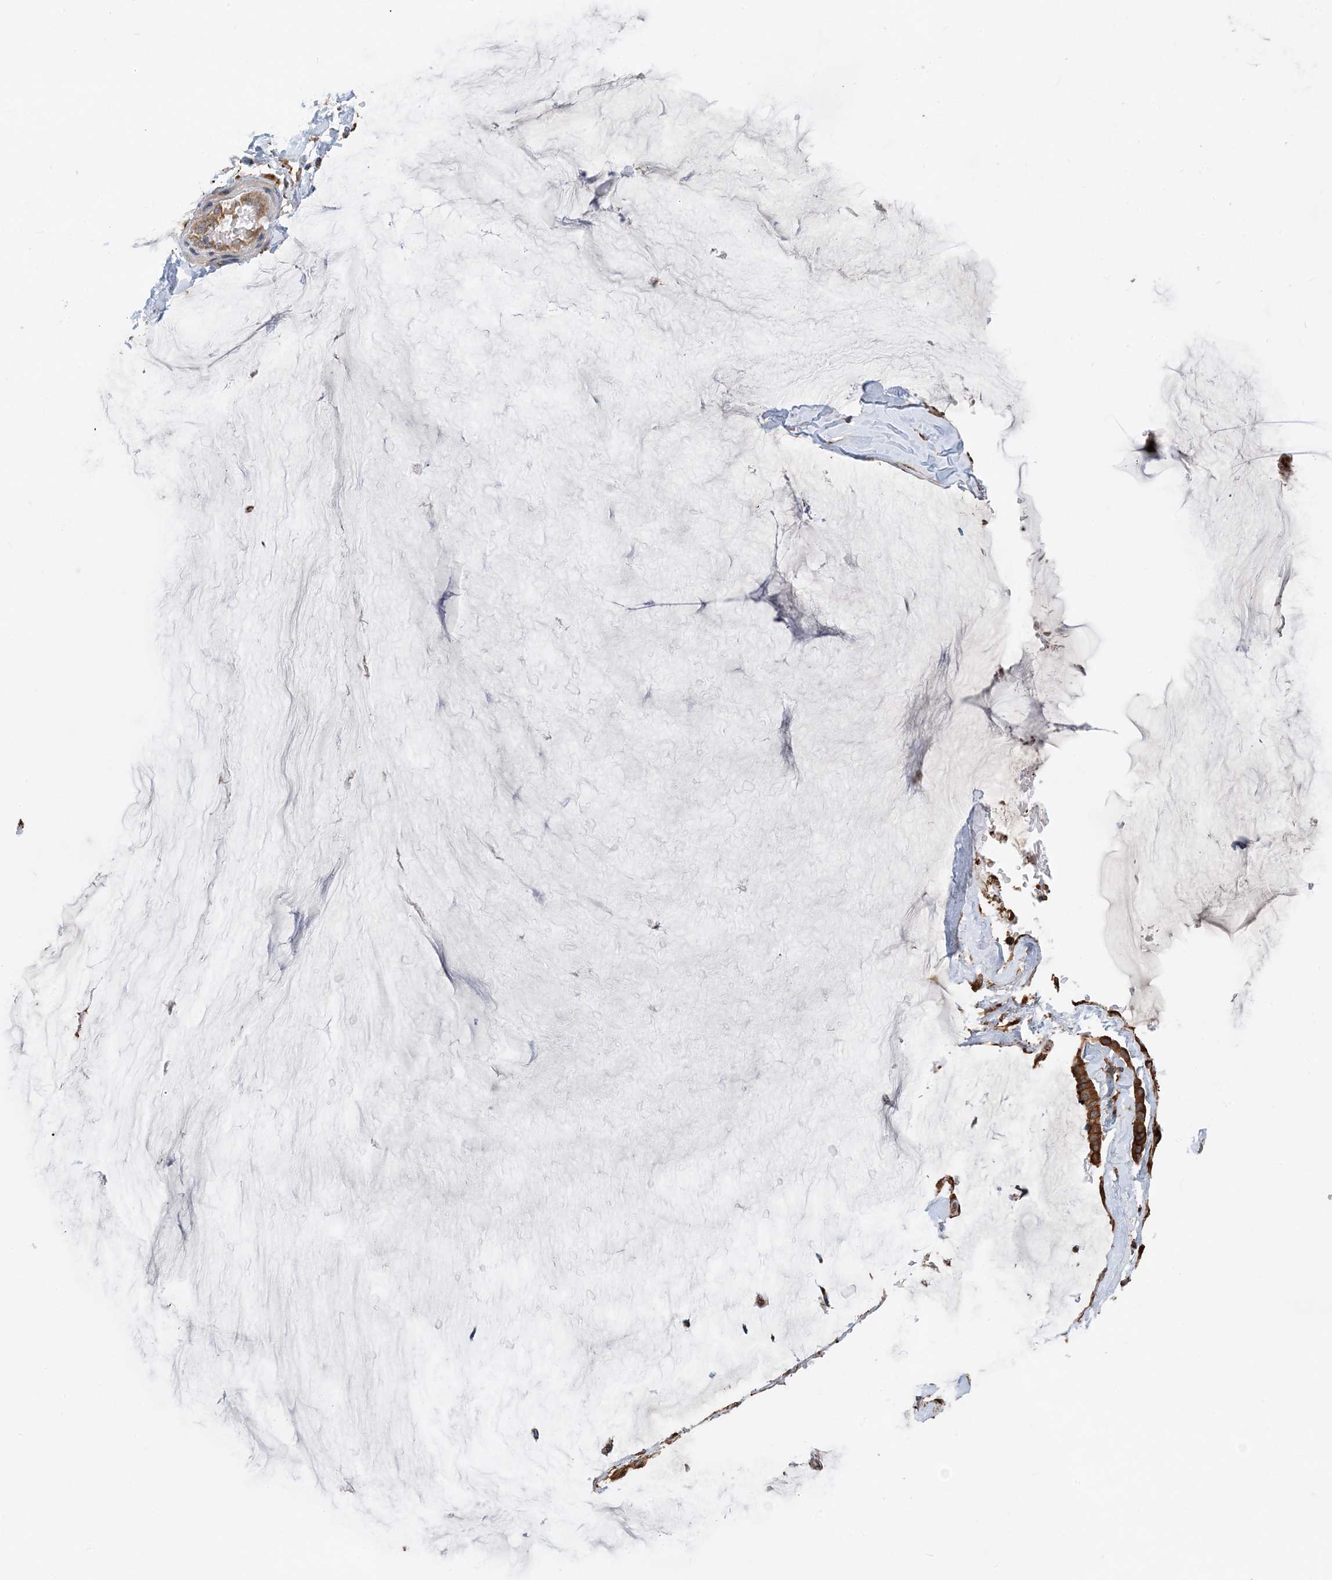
{"staining": {"intensity": "moderate", "quantity": ">75%", "location": "cytoplasmic/membranous"}, "tissue": "ovarian cancer", "cell_type": "Tumor cells", "image_type": "cancer", "snomed": [{"axis": "morphology", "description": "Cystadenocarcinoma, mucinous, NOS"}, {"axis": "topography", "description": "Ovary"}], "caption": "Ovarian mucinous cystadenocarcinoma stained with DAB (3,3'-diaminobenzidine) immunohistochemistry (IHC) displays medium levels of moderate cytoplasmic/membranous staining in about >75% of tumor cells.", "gene": "EIF2A", "patient": {"sex": "female", "age": 39}}